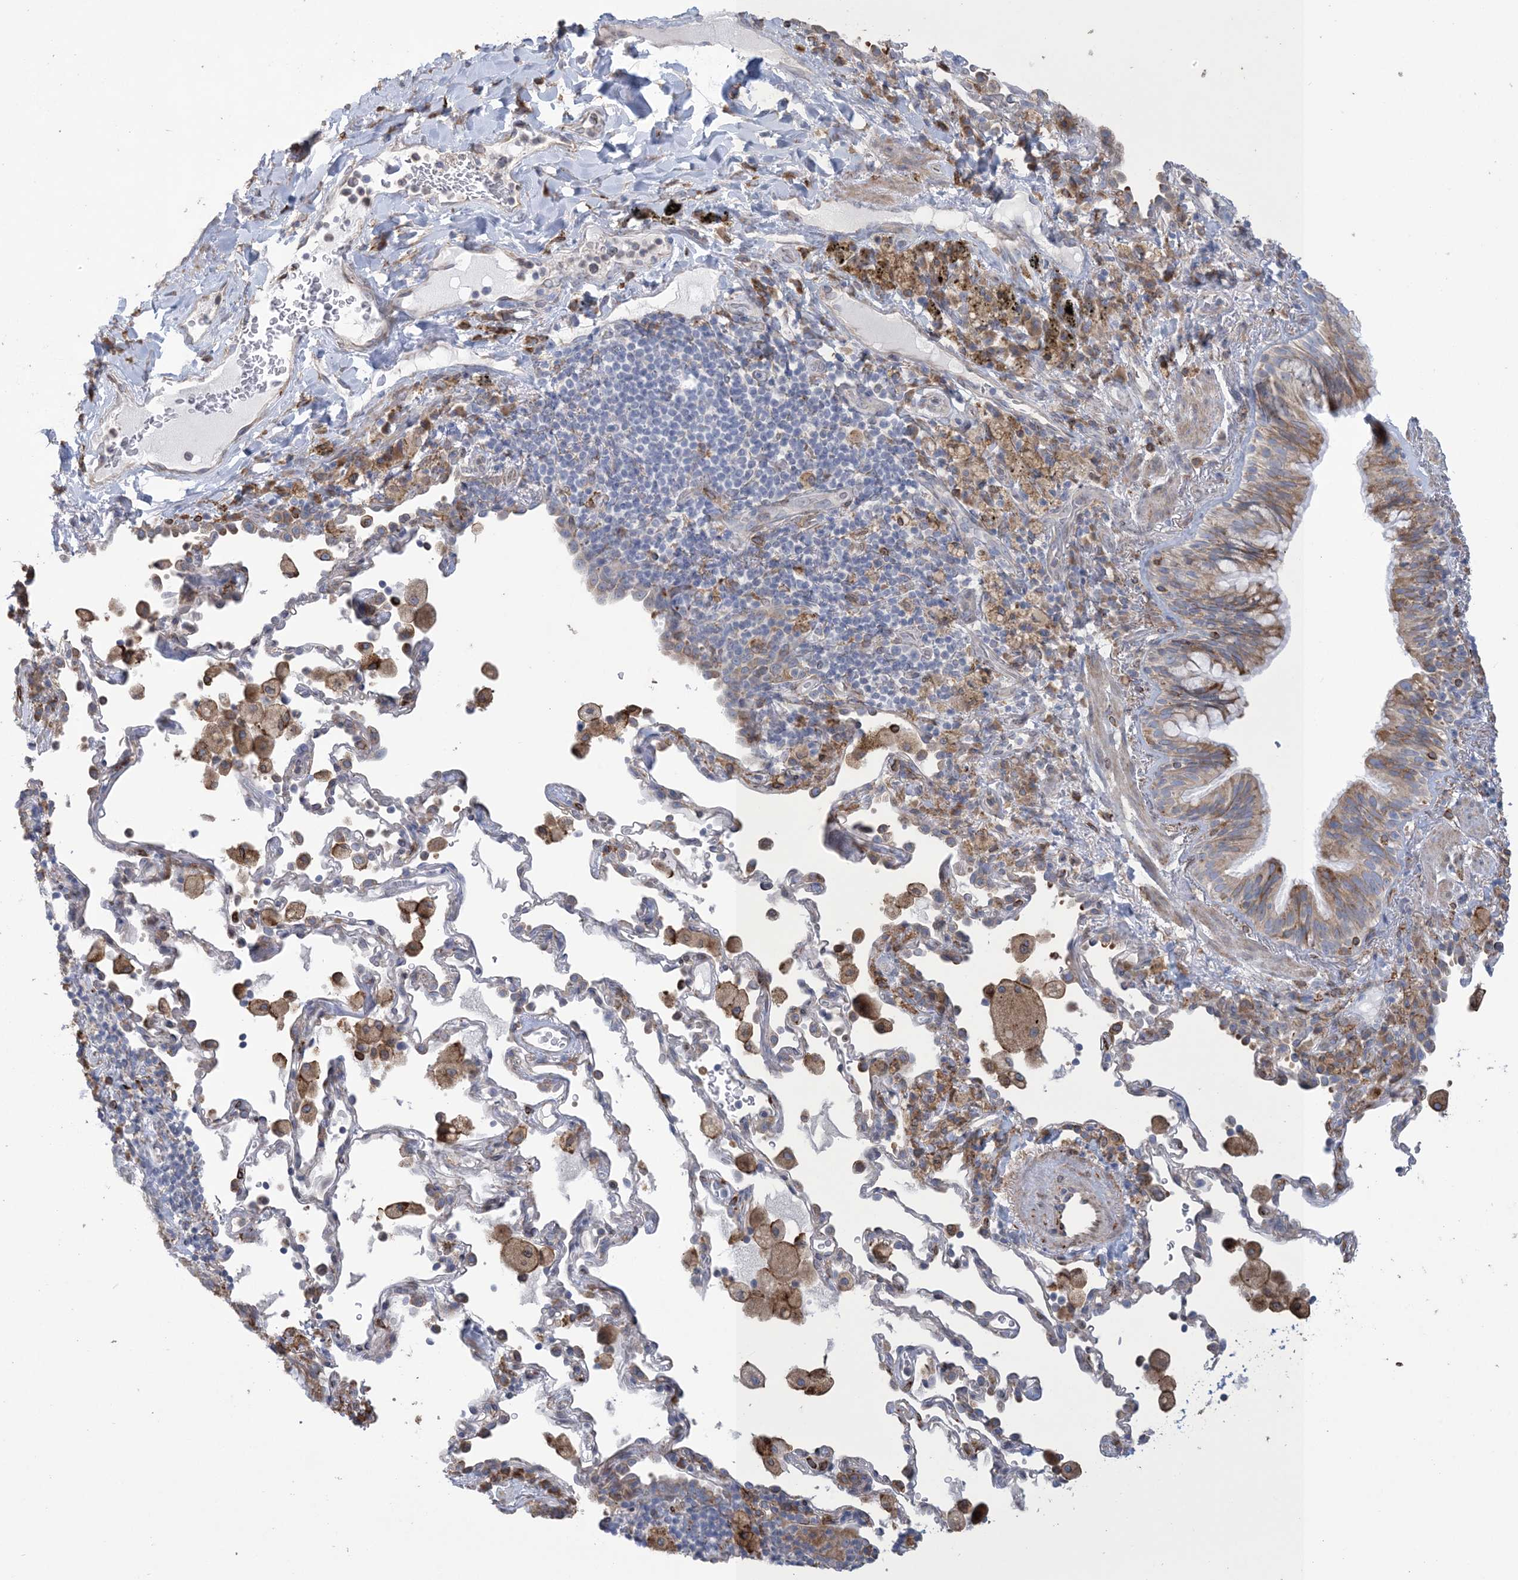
{"staining": {"intensity": "moderate", "quantity": ">75%", "location": "cytoplasmic/membranous"}, "tissue": "bronchus", "cell_type": "Respiratory epithelial cells", "image_type": "normal", "snomed": [{"axis": "morphology", "description": "Normal tissue, NOS"}, {"axis": "morphology", "description": "Adenocarcinoma, NOS"}, {"axis": "topography", "description": "Bronchus"}, {"axis": "topography", "description": "Lung"}], "caption": "Immunohistochemical staining of benign bronchus displays >75% levels of moderate cytoplasmic/membranous protein expression in approximately >75% of respiratory epithelial cells.", "gene": "SHANK1", "patient": {"sex": "male", "age": 54}}